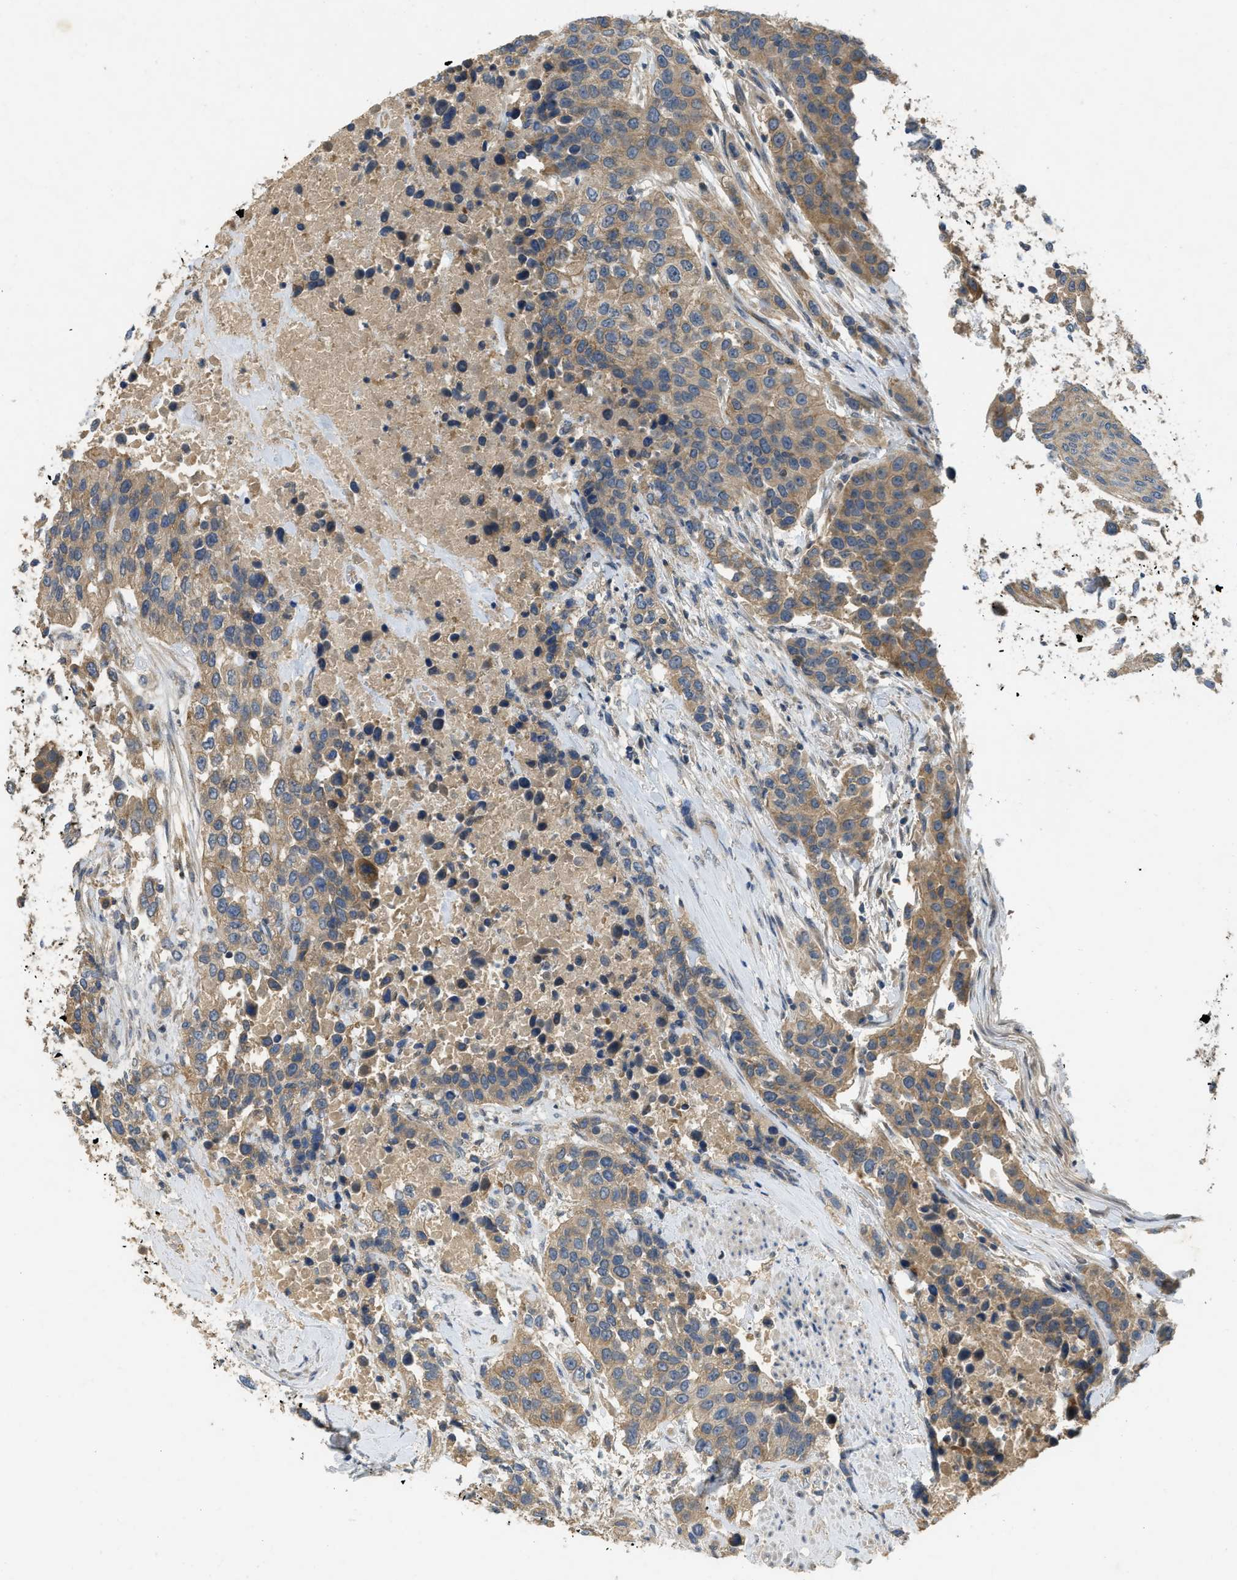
{"staining": {"intensity": "moderate", "quantity": ">75%", "location": "cytoplasmic/membranous"}, "tissue": "urothelial cancer", "cell_type": "Tumor cells", "image_type": "cancer", "snomed": [{"axis": "morphology", "description": "Urothelial carcinoma, High grade"}, {"axis": "topography", "description": "Urinary bladder"}], "caption": "This is a micrograph of immunohistochemistry (IHC) staining of urothelial carcinoma (high-grade), which shows moderate positivity in the cytoplasmic/membranous of tumor cells.", "gene": "PPP3CA", "patient": {"sex": "female", "age": 80}}